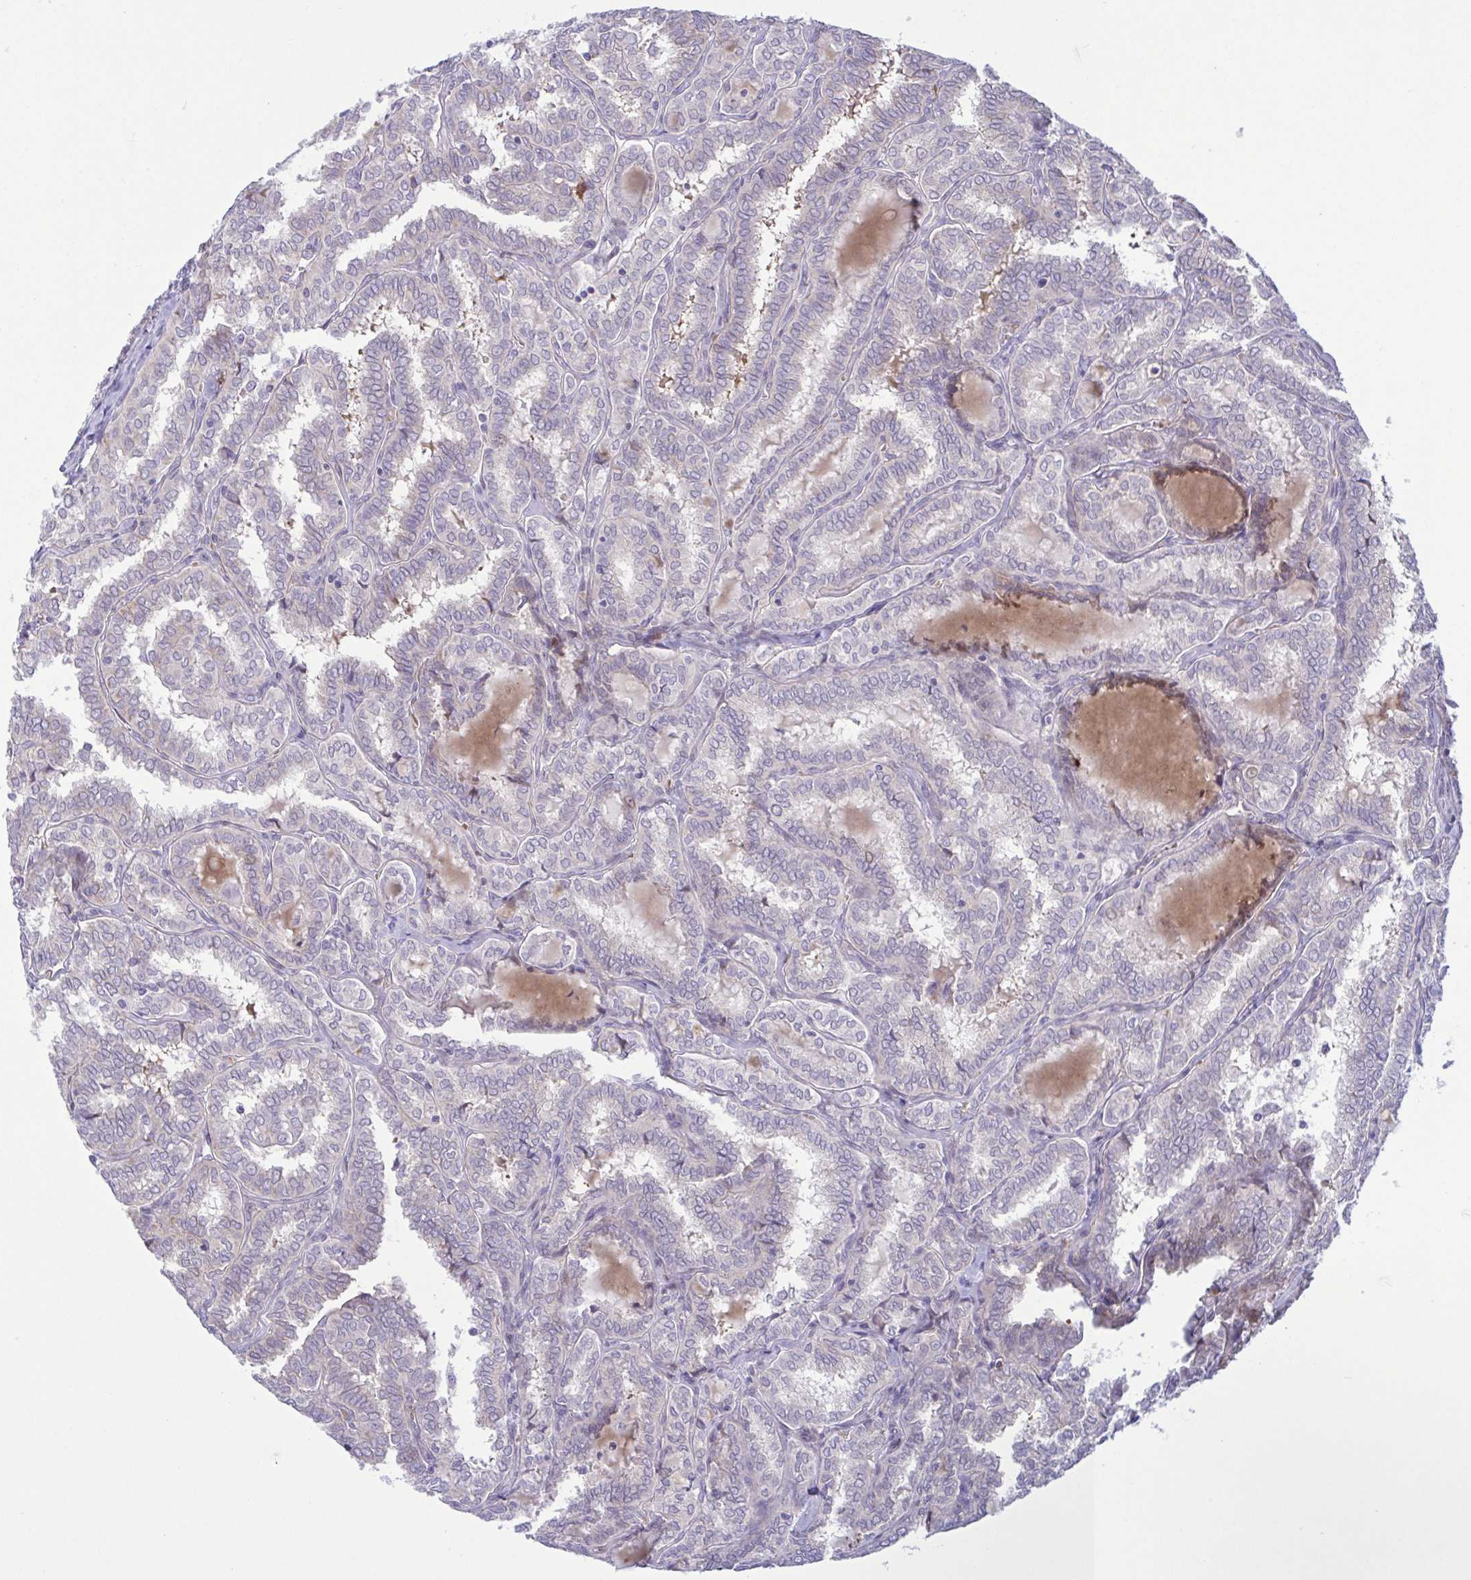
{"staining": {"intensity": "negative", "quantity": "none", "location": "none"}, "tissue": "thyroid cancer", "cell_type": "Tumor cells", "image_type": "cancer", "snomed": [{"axis": "morphology", "description": "Papillary adenocarcinoma, NOS"}, {"axis": "topography", "description": "Thyroid gland"}], "caption": "High magnification brightfield microscopy of thyroid cancer (papillary adenocarcinoma) stained with DAB (brown) and counterstained with hematoxylin (blue): tumor cells show no significant expression. The staining was performed using DAB to visualize the protein expression in brown, while the nuclei were stained in blue with hematoxylin (Magnification: 20x).", "gene": "VWC2", "patient": {"sex": "female", "age": 30}}